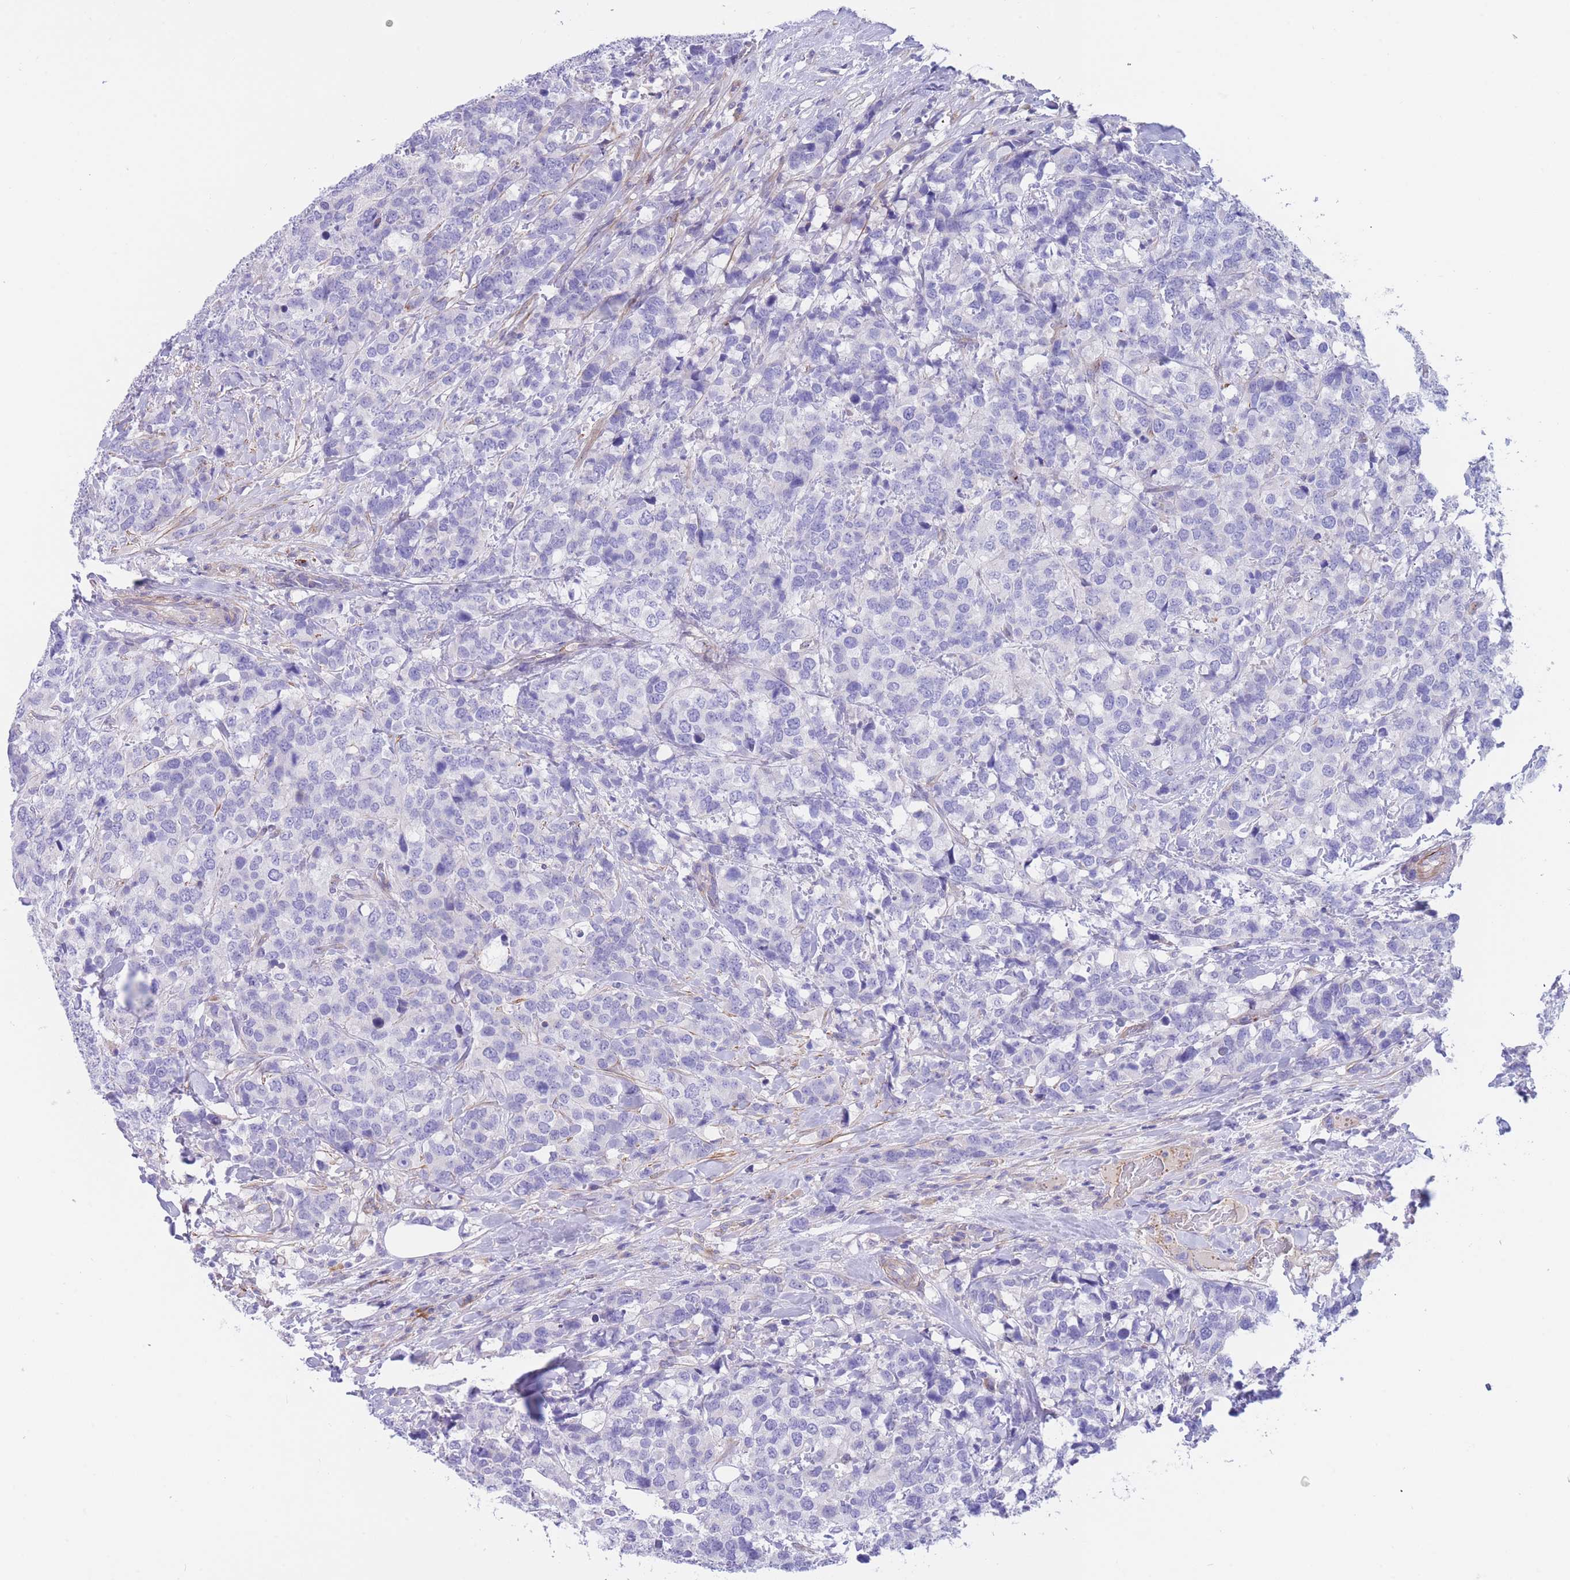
{"staining": {"intensity": "negative", "quantity": "none", "location": "none"}, "tissue": "breast cancer", "cell_type": "Tumor cells", "image_type": "cancer", "snomed": [{"axis": "morphology", "description": "Lobular carcinoma"}, {"axis": "topography", "description": "Breast"}], "caption": "Breast cancer was stained to show a protein in brown. There is no significant positivity in tumor cells.", "gene": "DET1", "patient": {"sex": "female", "age": 59}}